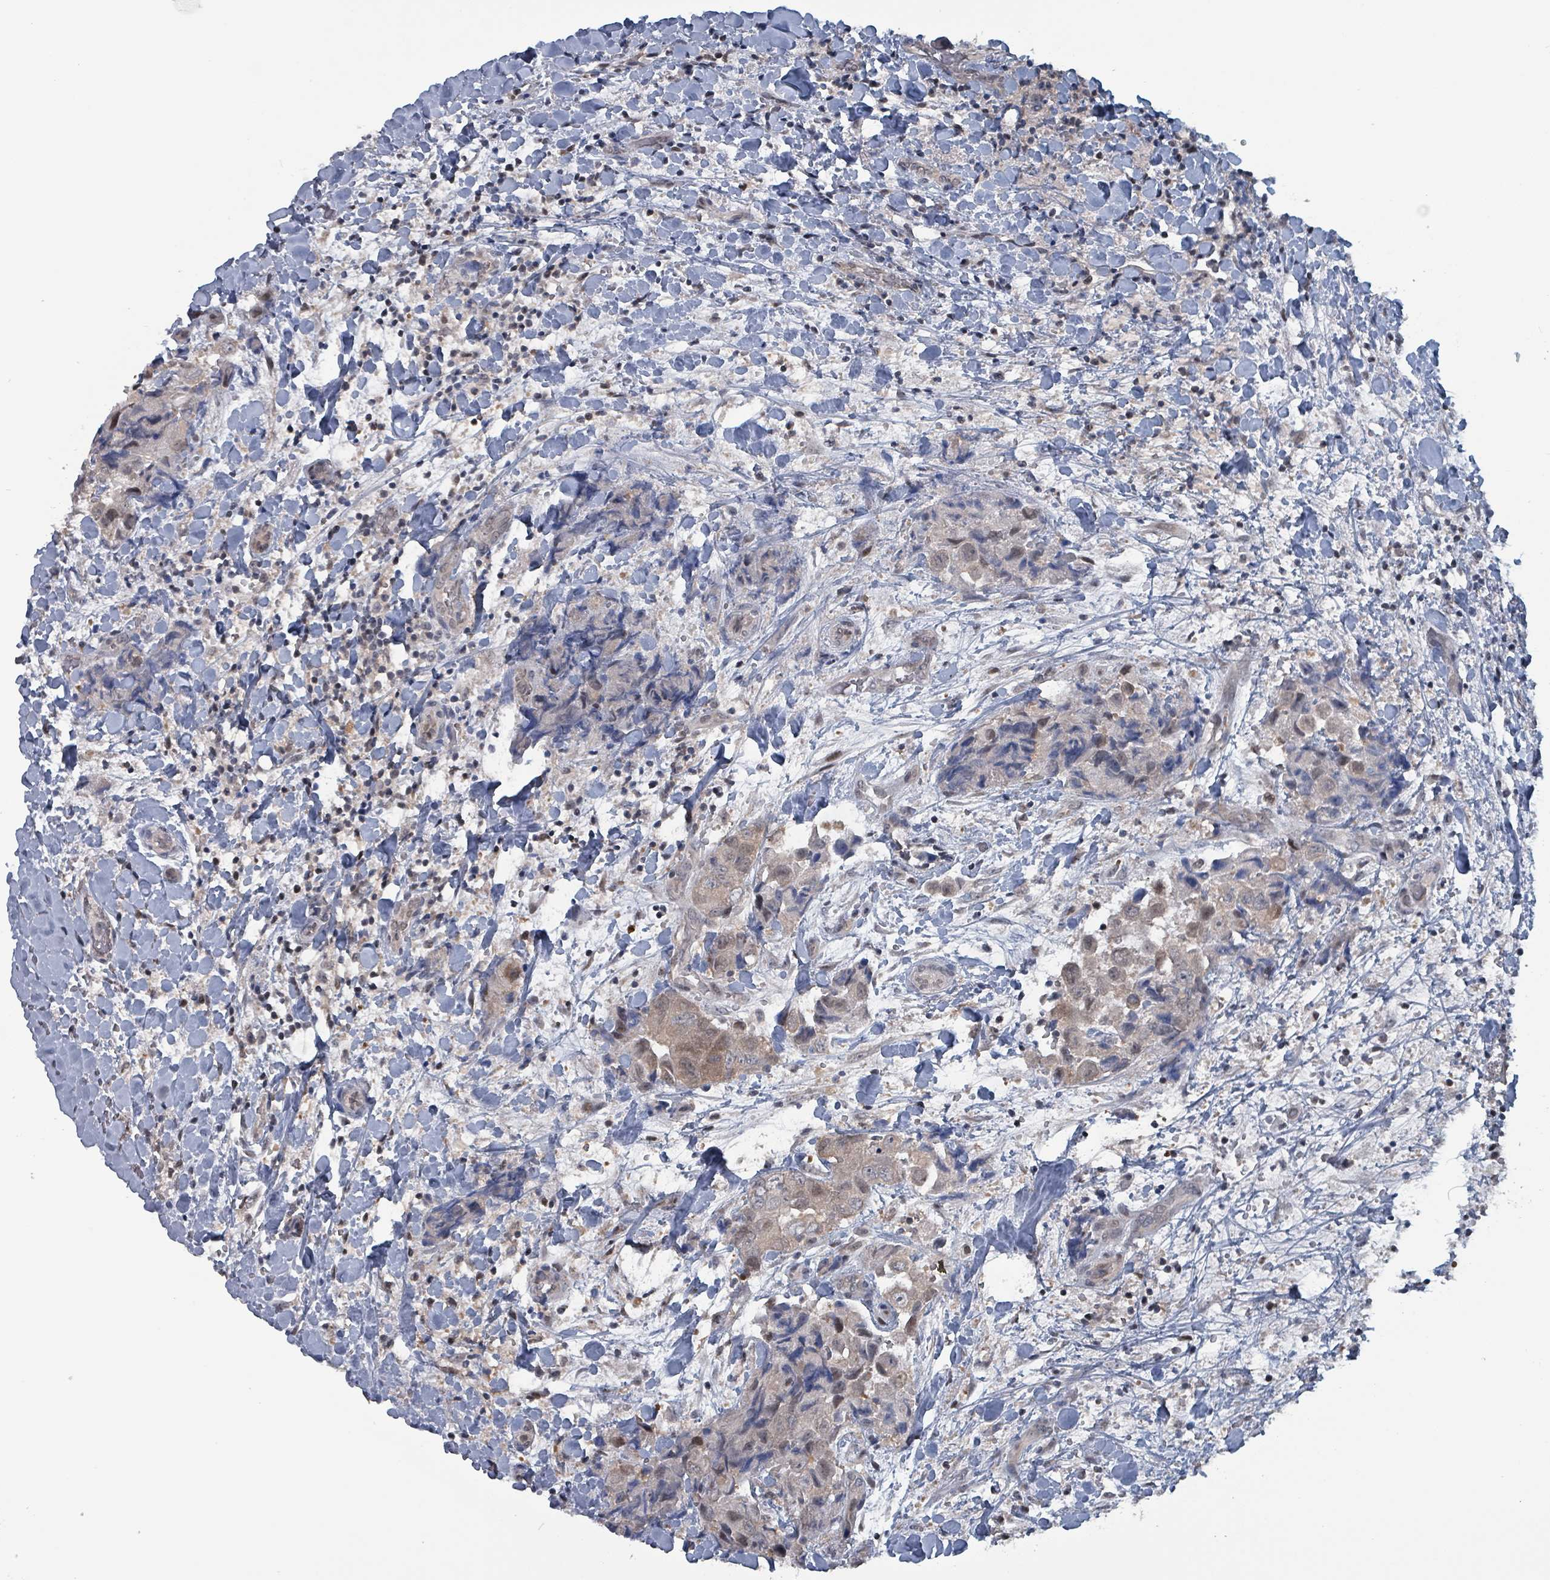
{"staining": {"intensity": "weak", "quantity": "25%-75%", "location": "cytoplasmic/membranous"}, "tissue": "breast cancer", "cell_type": "Tumor cells", "image_type": "cancer", "snomed": [{"axis": "morphology", "description": "Normal tissue, NOS"}, {"axis": "morphology", "description": "Duct carcinoma"}, {"axis": "topography", "description": "Breast"}], "caption": "A brown stain highlights weak cytoplasmic/membranous positivity of a protein in human infiltrating ductal carcinoma (breast) tumor cells.", "gene": "BIVM", "patient": {"sex": "female", "age": 62}}